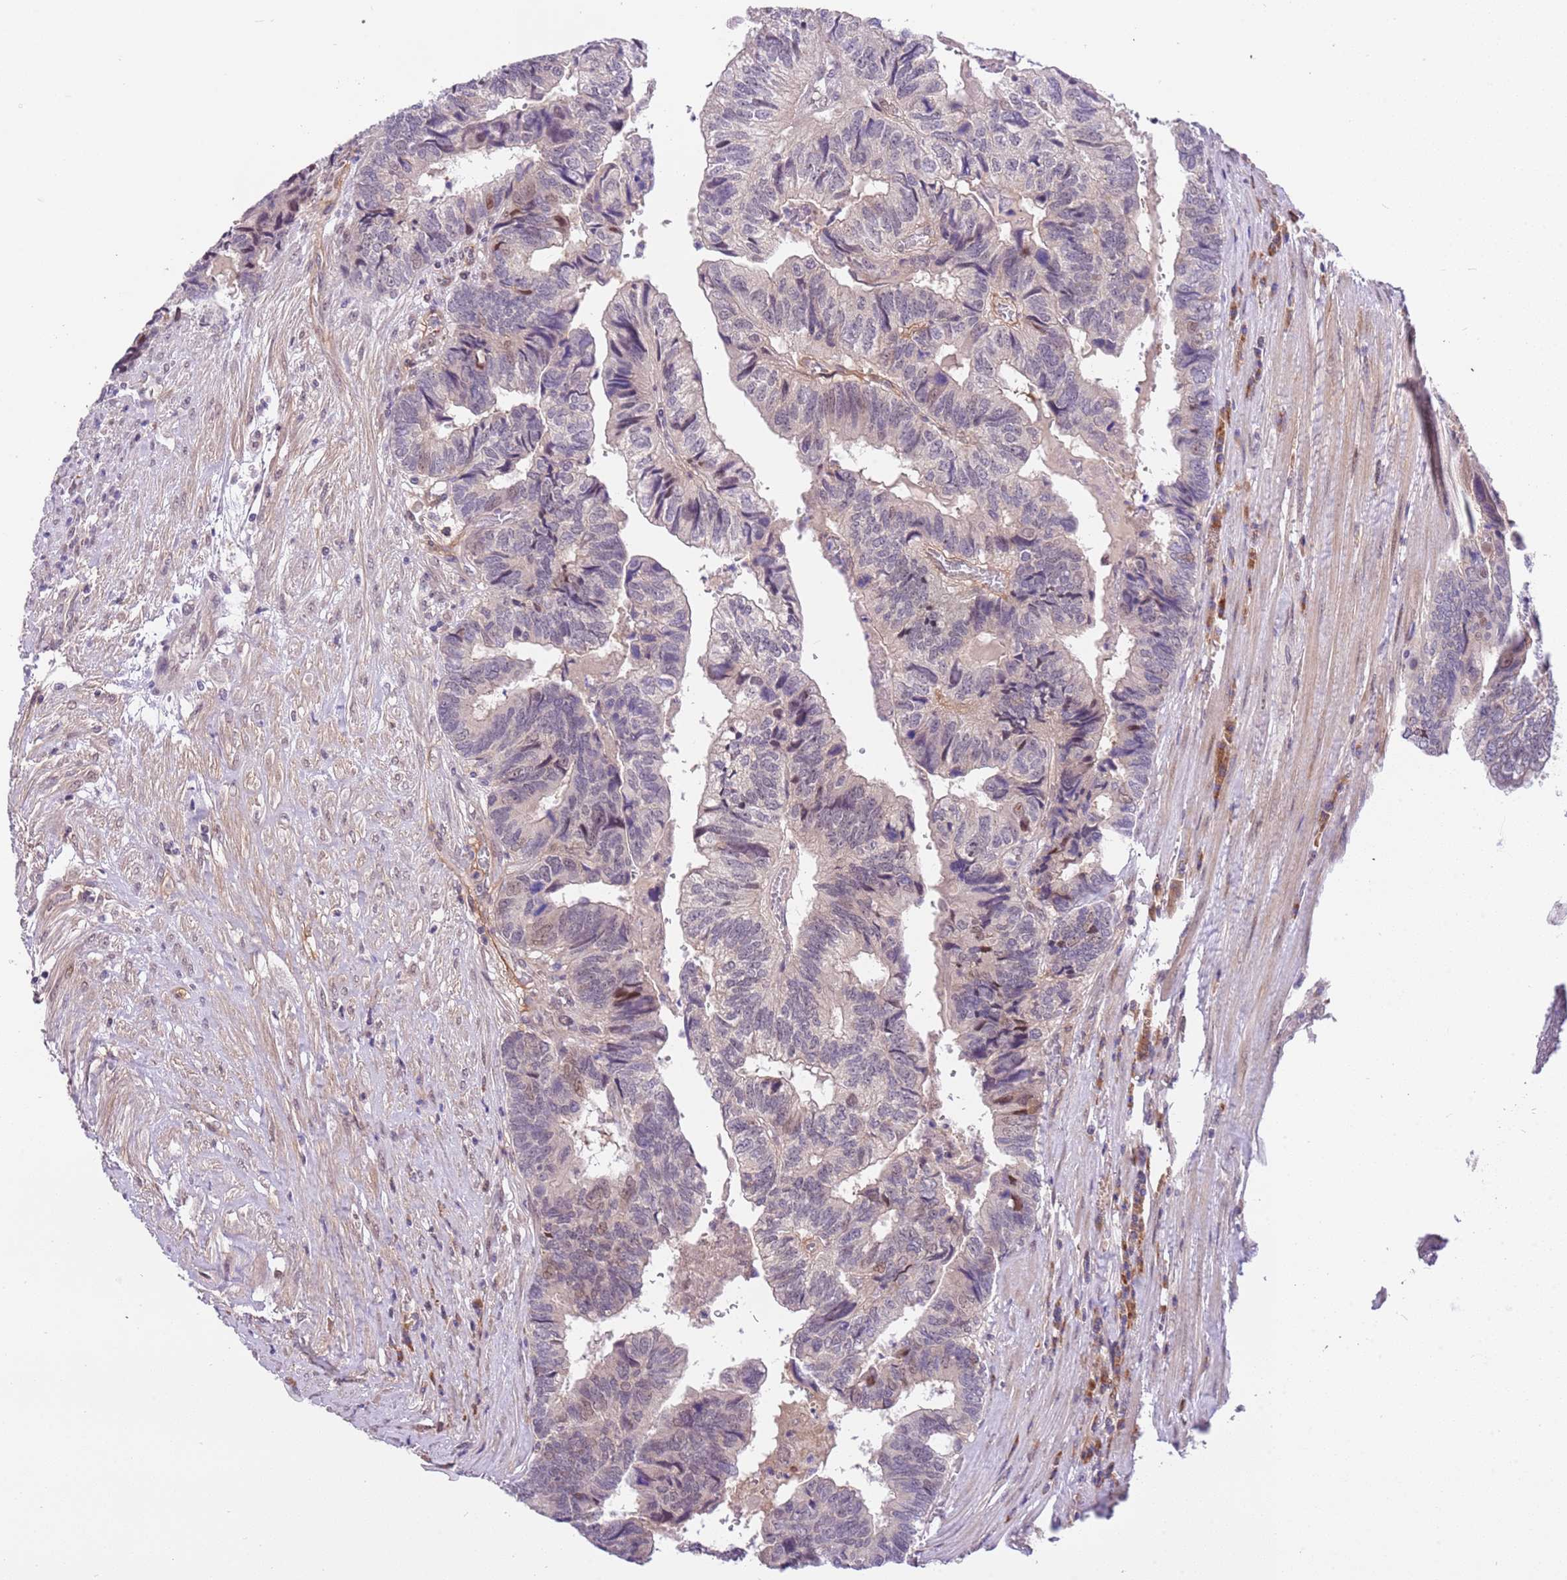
{"staining": {"intensity": "negative", "quantity": "none", "location": "none"}, "tissue": "colorectal cancer", "cell_type": "Tumor cells", "image_type": "cancer", "snomed": [{"axis": "morphology", "description": "Adenocarcinoma, NOS"}, {"axis": "topography", "description": "Colon"}], "caption": "An image of human adenocarcinoma (colorectal) is negative for staining in tumor cells. The staining is performed using DAB (3,3'-diaminobenzidine) brown chromogen with nuclei counter-stained in using hematoxylin.", "gene": "MAGEF1", "patient": {"sex": "female", "age": 67}}